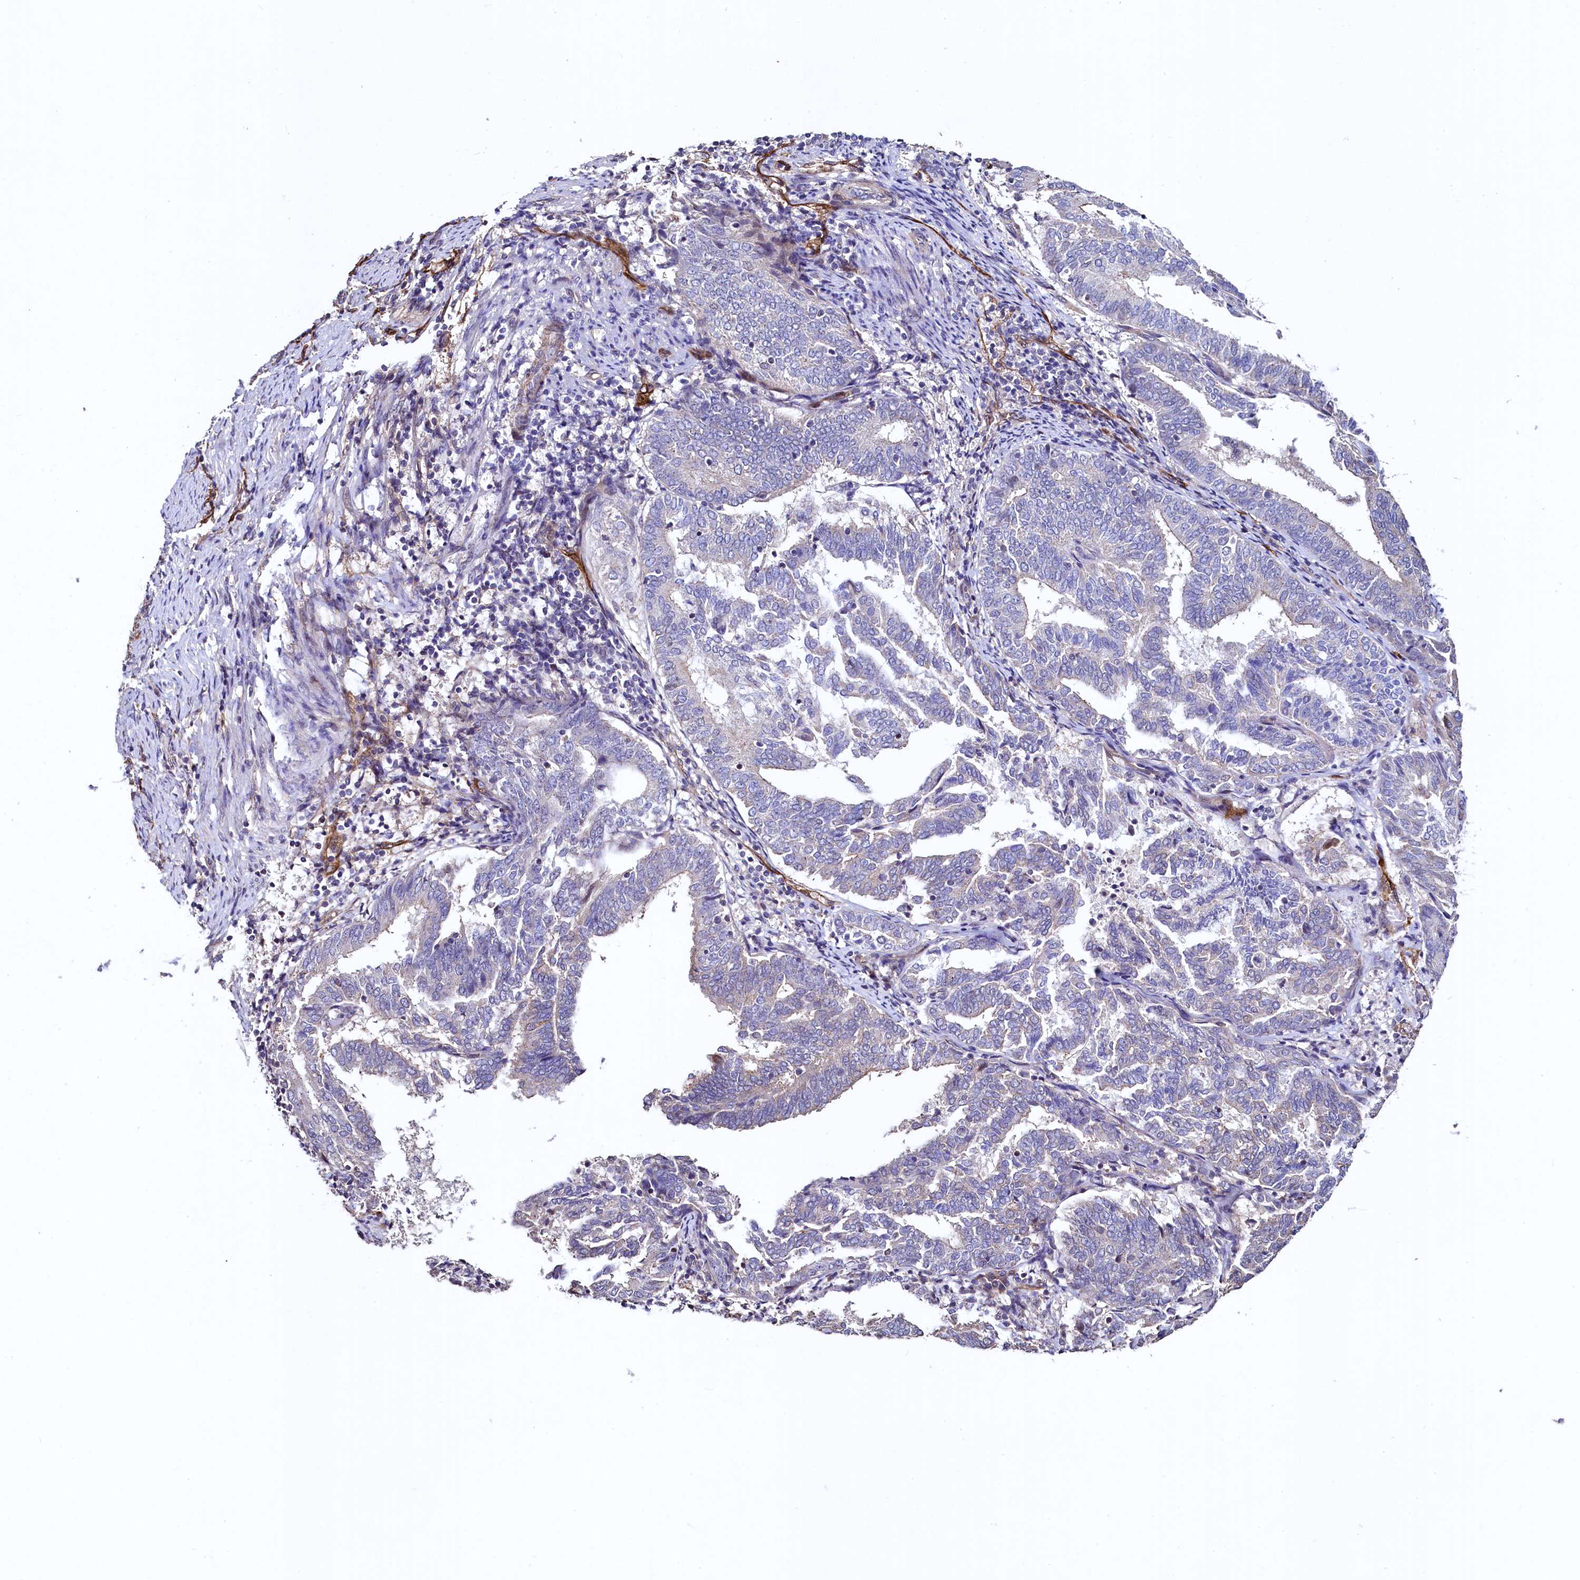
{"staining": {"intensity": "weak", "quantity": "<25%", "location": "cytoplasmic/membranous"}, "tissue": "endometrial cancer", "cell_type": "Tumor cells", "image_type": "cancer", "snomed": [{"axis": "morphology", "description": "Adenocarcinoma, NOS"}, {"axis": "topography", "description": "Endometrium"}], "caption": "A histopathology image of human endometrial adenocarcinoma is negative for staining in tumor cells.", "gene": "PALM", "patient": {"sex": "female", "age": 80}}